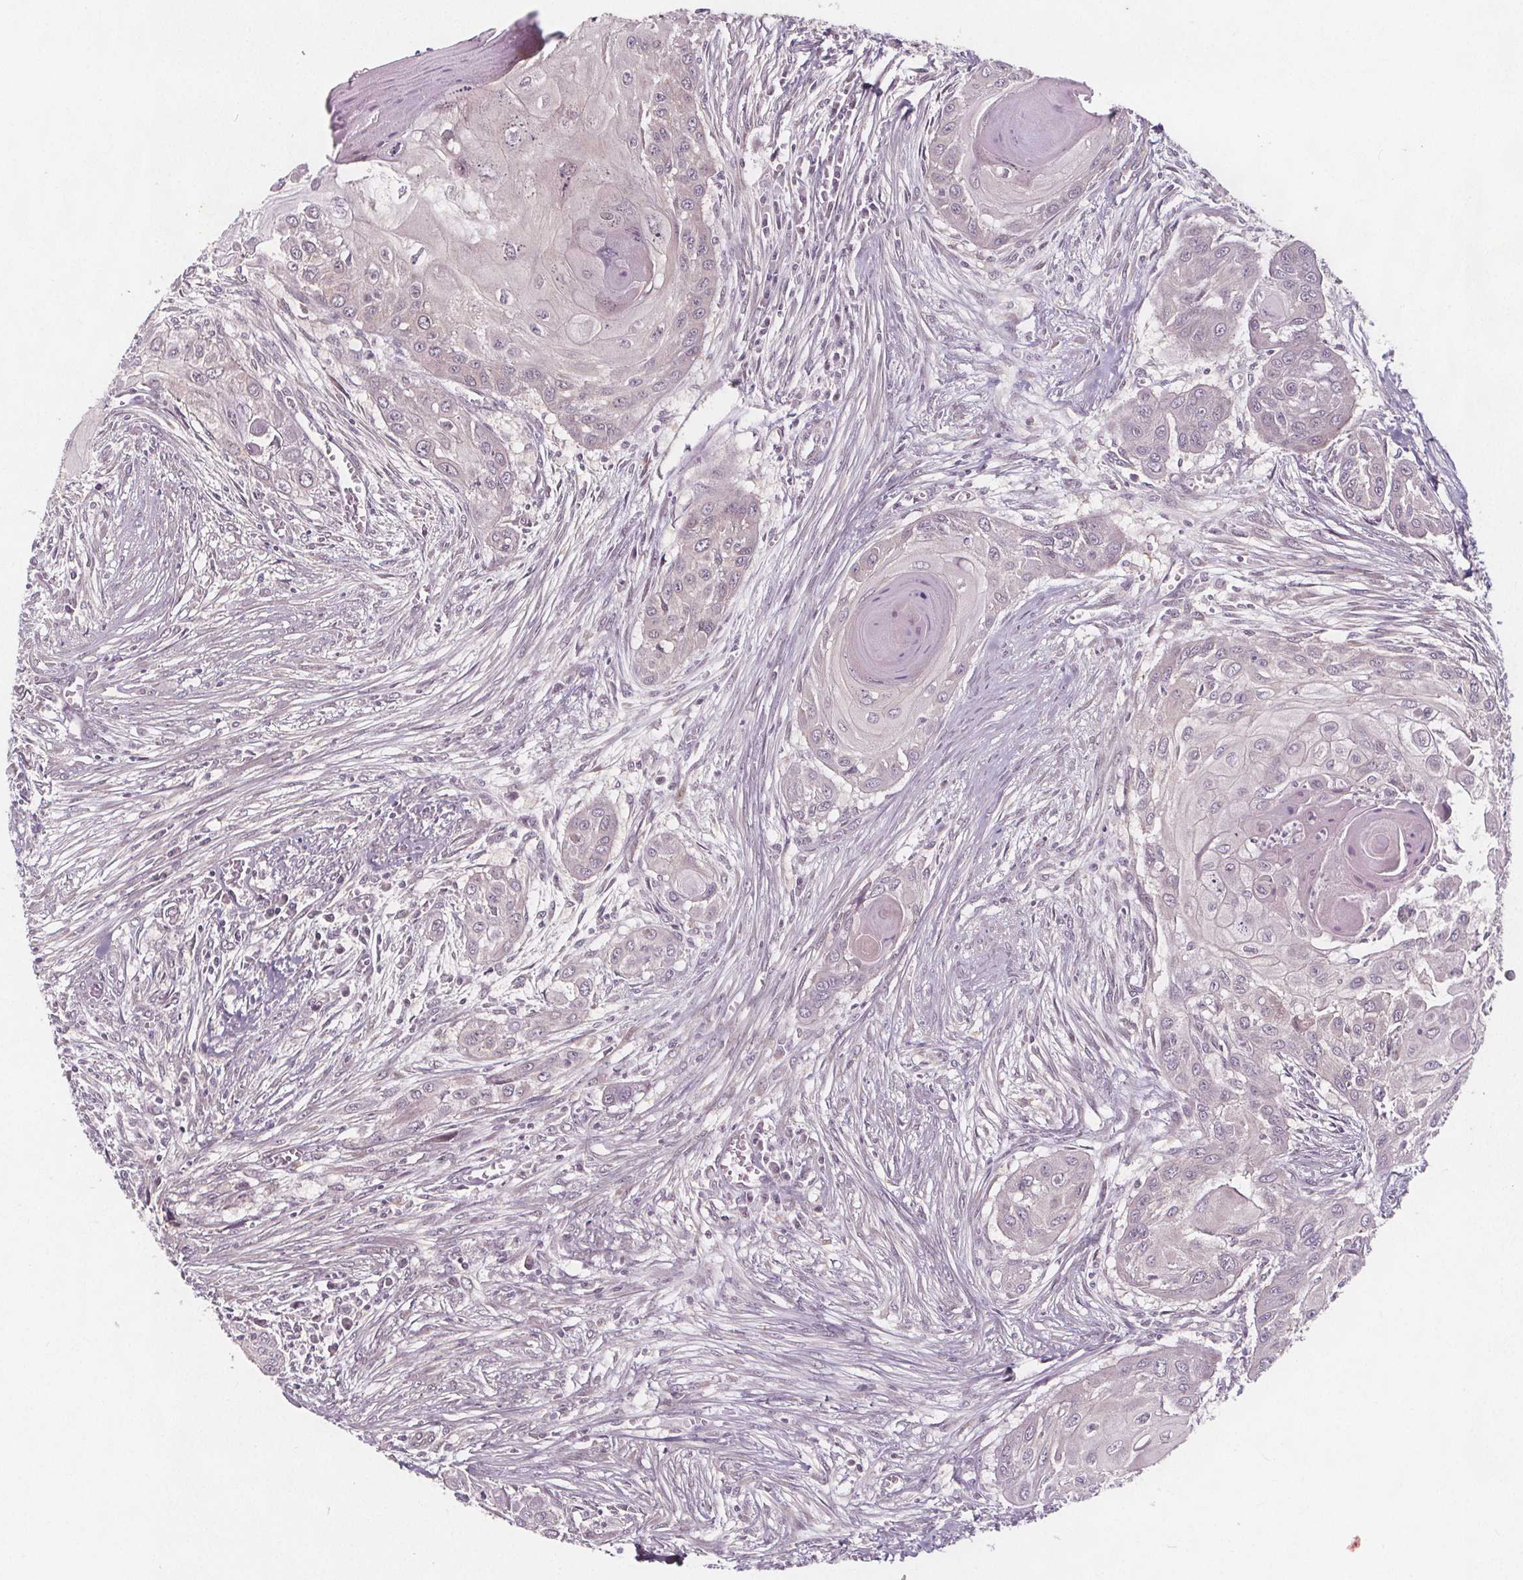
{"staining": {"intensity": "negative", "quantity": "none", "location": "none"}, "tissue": "head and neck cancer", "cell_type": "Tumor cells", "image_type": "cancer", "snomed": [{"axis": "morphology", "description": "Squamous cell carcinoma, NOS"}, {"axis": "topography", "description": "Oral tissue"}, {"axis": "topography", "description": "Head-Neck"}], "caption": "Tumor cells show no significant protein expression in head and neck cancer (squamous cell carcinoma).", "gene": "AKT1S1", "patient": {"sex": "male", "age": 71}}